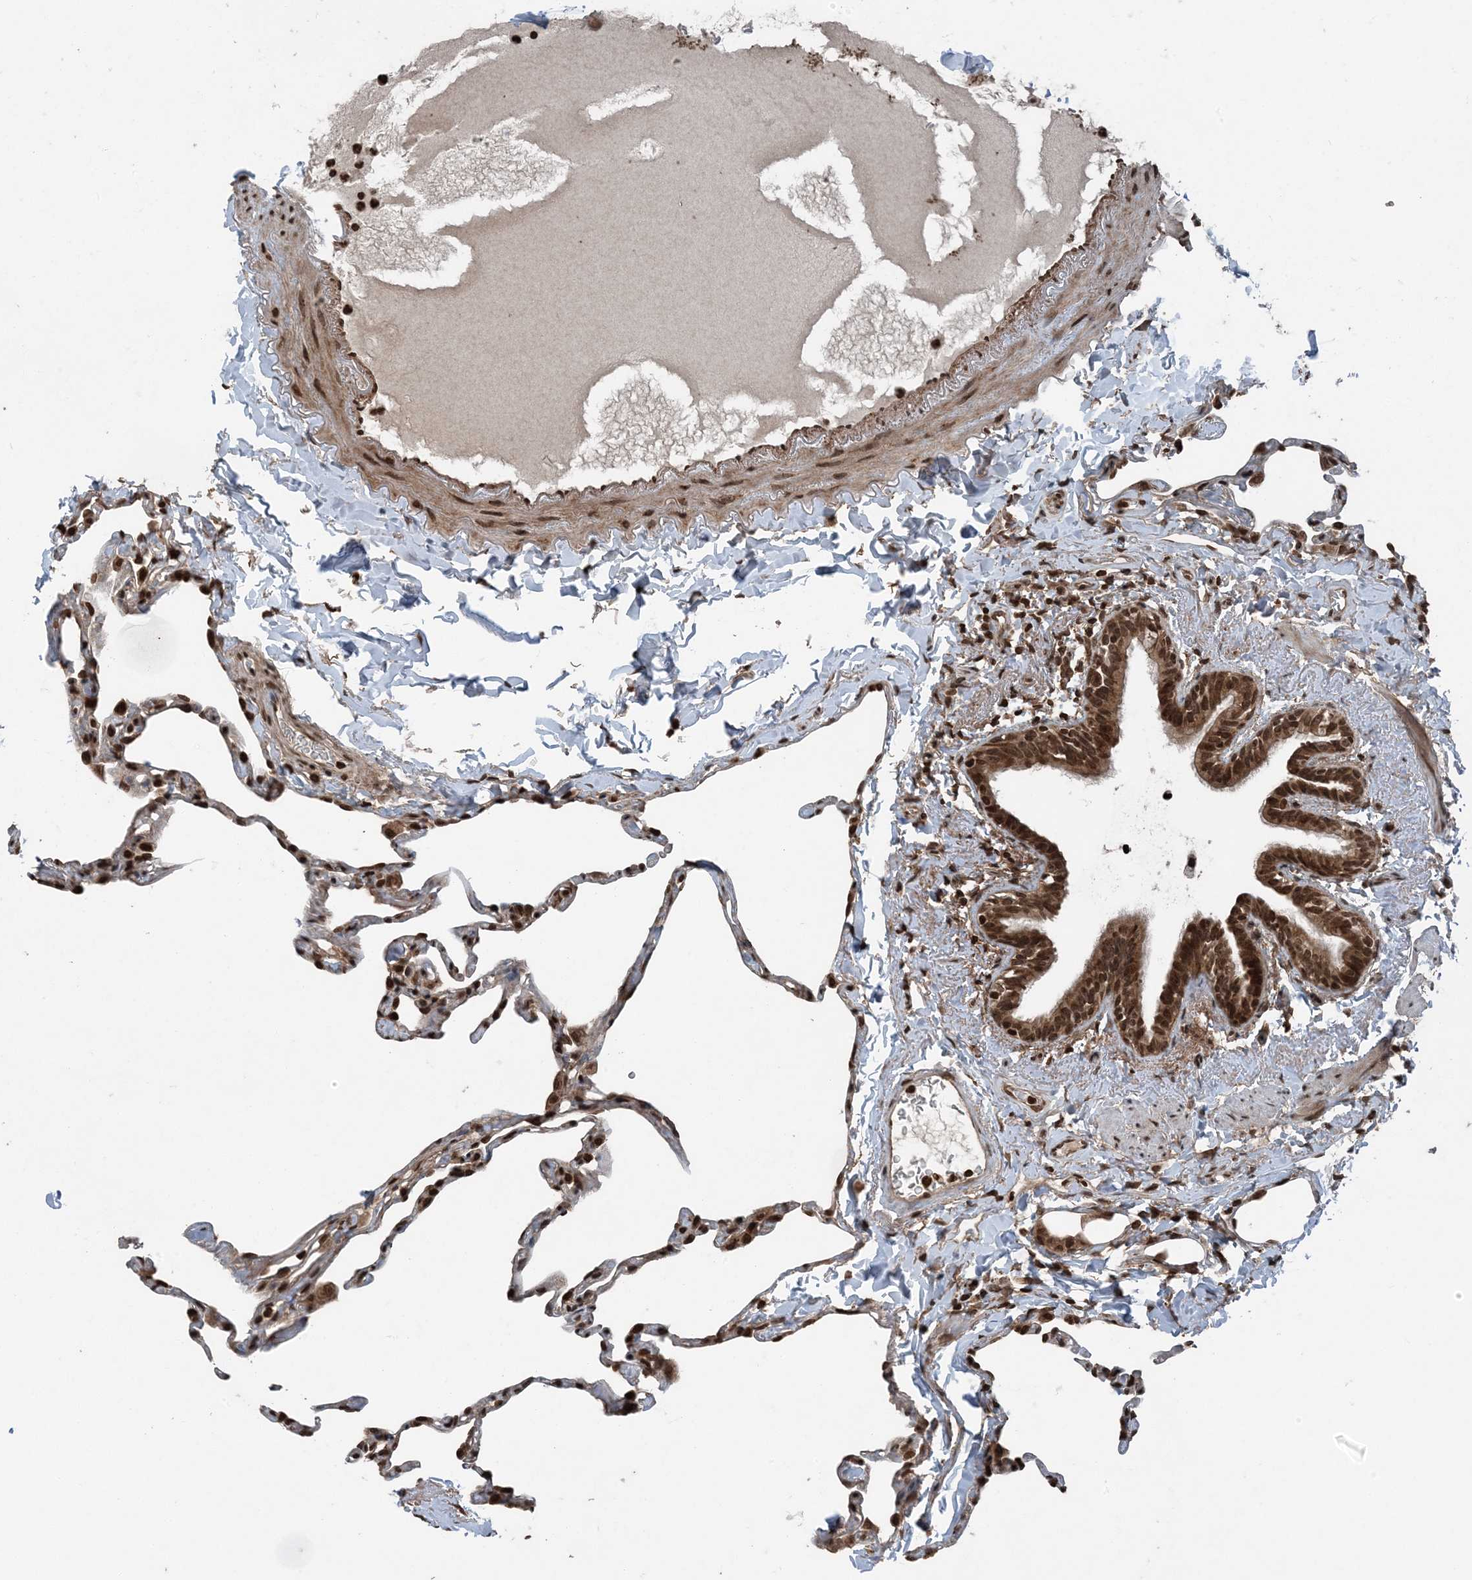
{"staining": {"intensity": "moderate", "quantity": ">75%", "location": "cytoplasmic/membranous,nuclear"}, "tissue": "lung", "cell_type": "Alveolar cells", "image_type": "normal", "snomed": [{"axis": "morphology", "description": "Normal tissue, NOS"}, {"axis": "topography", "description": "Lung"}], "caption": "Lung was stained to show a protein in brown. There is medium levels of moderate cytoplasmic/membranous,nuclear positivity in approximately >75% of alveolar cells. (DAB (3,3'-diaminobenzidine) = brown stain, brightfield microscopy at high magnification).", "gene": "ZFAND2B", "patient": {"sex": "male", "age": 65}}